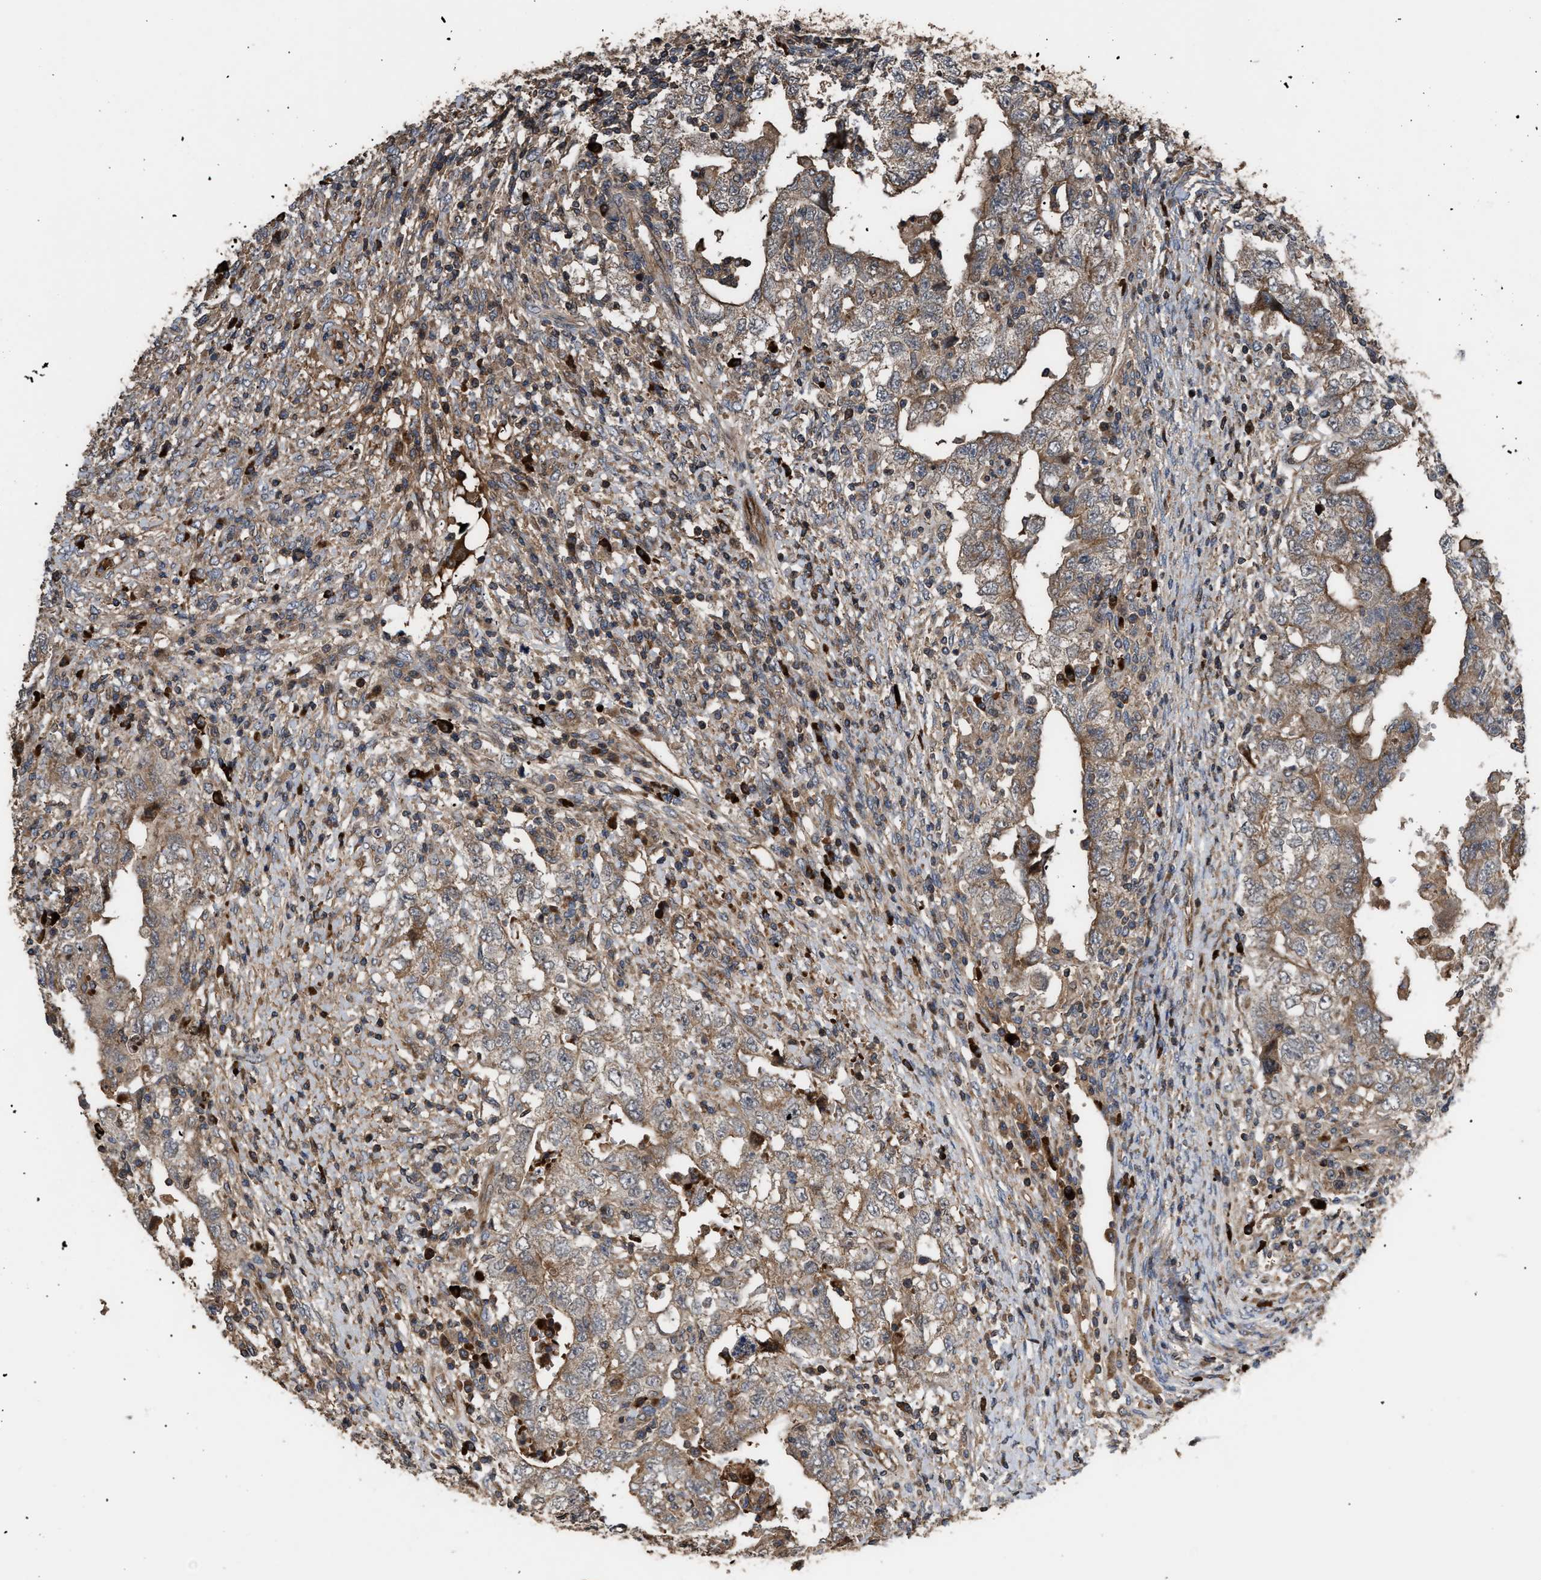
{"staining": {"intensity": "moderate", "quantity": "25%-75%", "location": "cytoplasmic/membranous"}, "tissue": "testis cancer", "cell_type": "Tumor cells", "image_type": "cancer", "snomed": [{"axis": "morphology", "description": "Carcinoma, Embryonal, NOS"}, {"axis": "topography", "description": "Testis"}], "caption": "Testis cancer stained with DAB immunohistochemistry demonstrates medium levels of moderate cytoplasmic/membranous positivity in about 25%-75% of tumor cells.", "gene": "STAU1", "patient": {"sex": "male", "age": 26}}